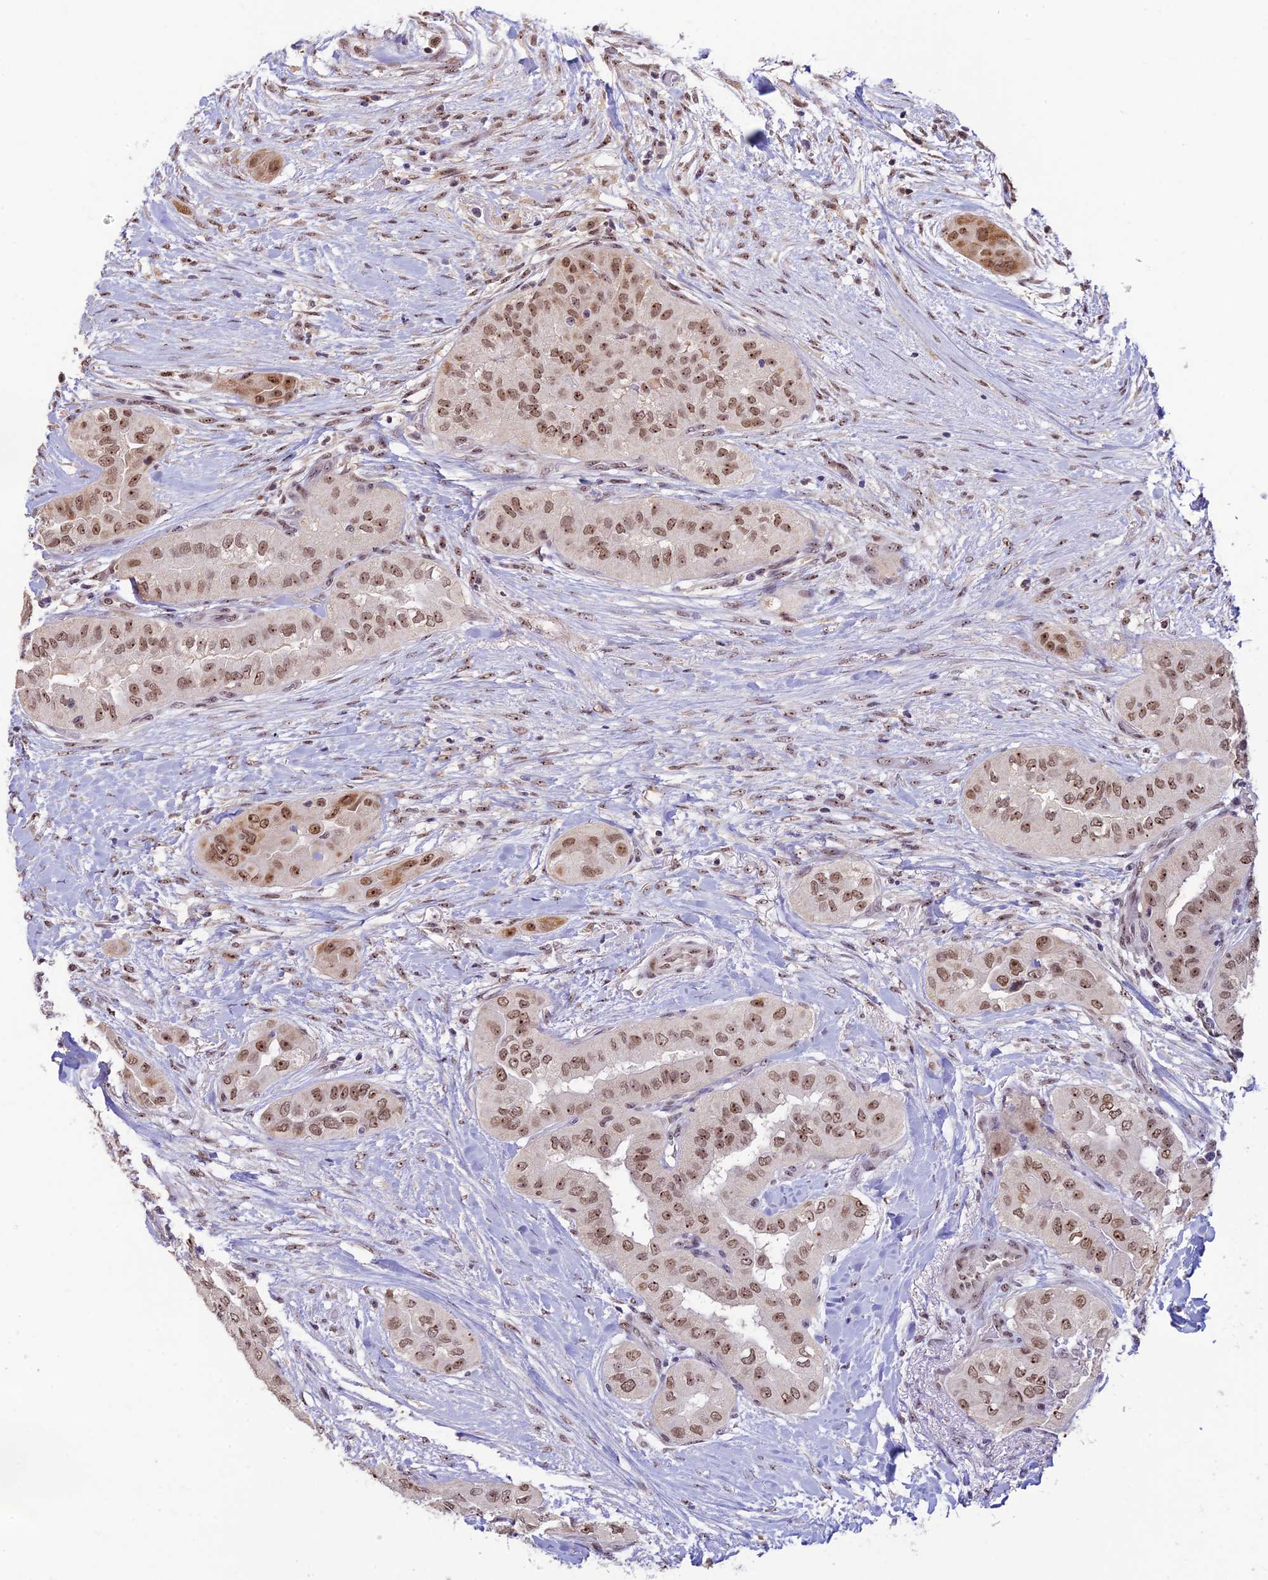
{"staining": {"intensity": "moderate", "quantity": ">75%", "location": "nuclear"}, "tissue": "head and neck cancer", "cell_type": "Tumor cells", "image_type": "cancer", "snomed": [{"axis": "morphology", "description": "Adenocarcinoma, NOS"}, {"axis": "topography", "description": "Head-Neck"}], "caption": "IHC (DAB (3,3'-diaminobenzidine)) staining of human head and neck cancer displays moderate nuclear protein staining in about >75% of tumor cells.", "gene": "POLR1G", "patient": {"sex": "male", "age": 66}}